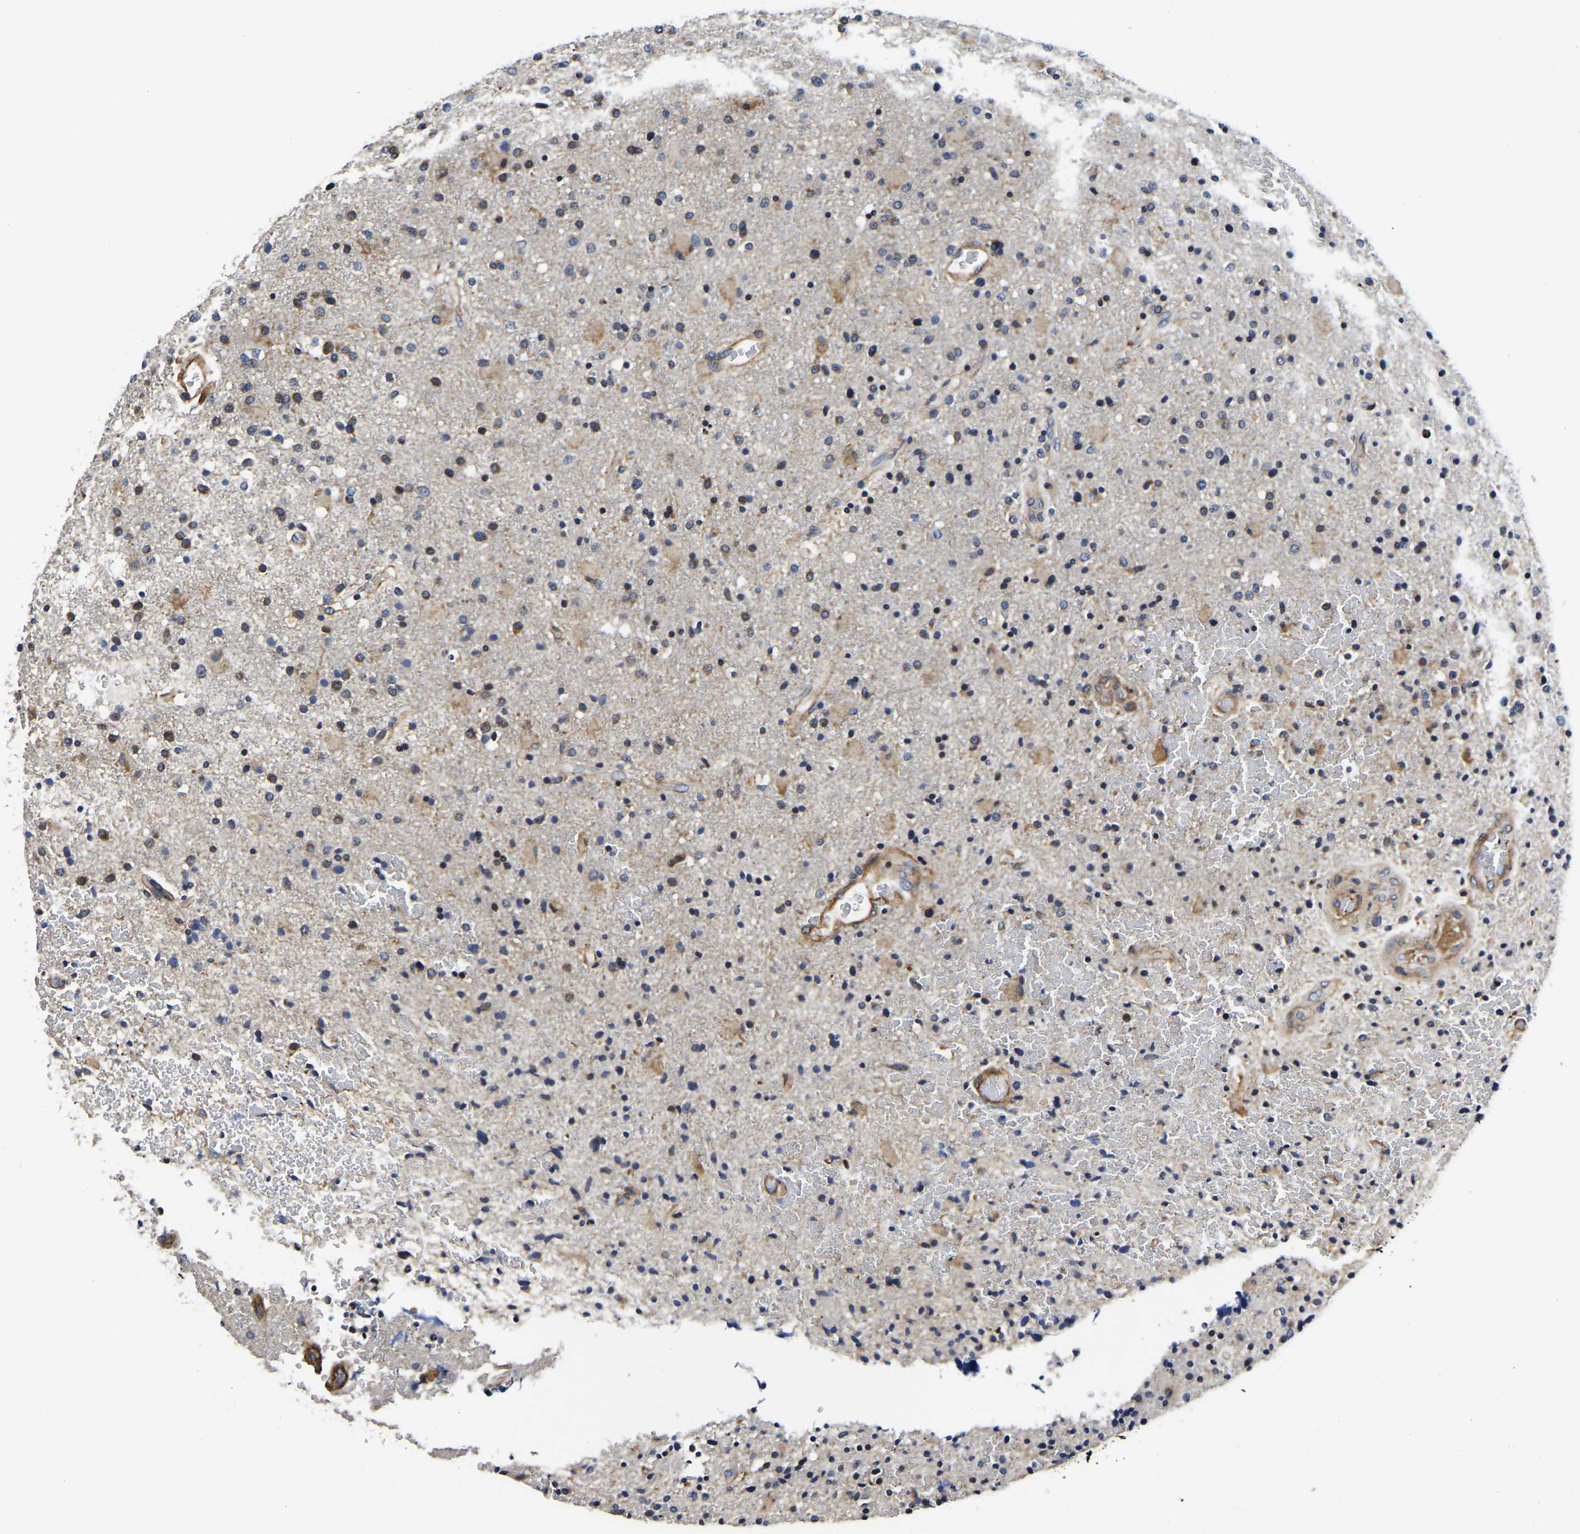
{"staining": {"intensity": "moderate", "quantity": "<25%", "location": "cytoplasmic/membranous"}, "tissue": "glioma", "cell_type": "Tumor cells", "image_type": "cancer", "snomed": [{"axis": "morphology", "description": "Glioma, malignant, High grade"}, {"axis": "topography", "description": "Brain"}], "caption": "There is low levels of moderate cytoplasmic/membranous positivity in tumor cells of glioma, as demonstrated by immunohistochemical staining (brown color).", "gene": "KCTD17", "patient": {"sex": "male", "age": 72}}